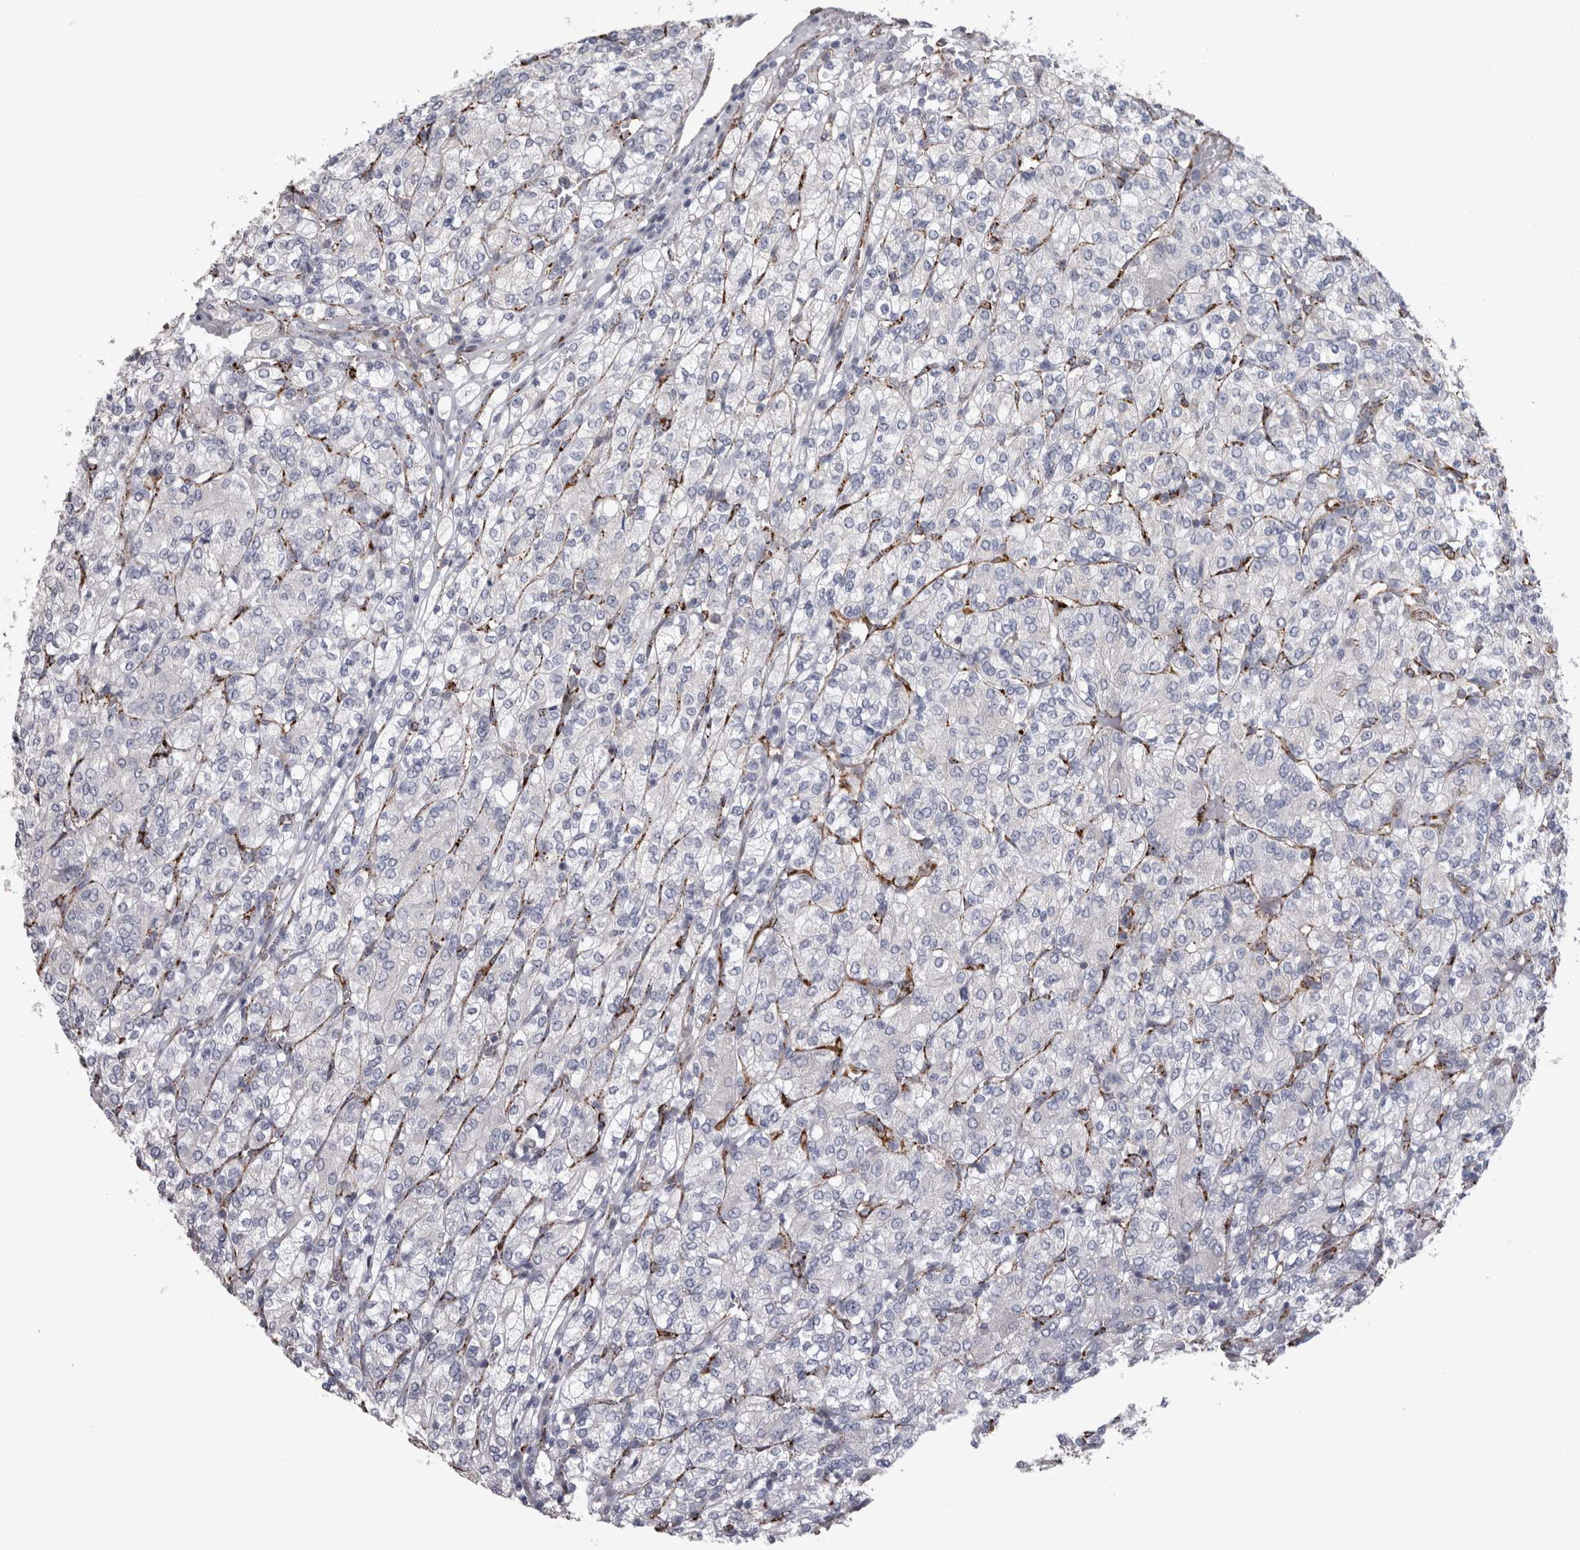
{"staining": {"intensity": "negative", "quantity": "none", "location": "none"}, "tissue": "renal cancer", "cell_type": "Tumor cells", "image_type": "cancer", "snomed": [{"axis": "morphology", "description": "Adenocarcinoma, NOS"}, {"axis": "topography", "description": "Kidney"}], "caption": "A photomicrograph of renal adenocarcinoma stained for a protein shows no brown staining in tumor cells.", "gene": "ACOT7", "patient": {"sex": "male", "age": 77}}